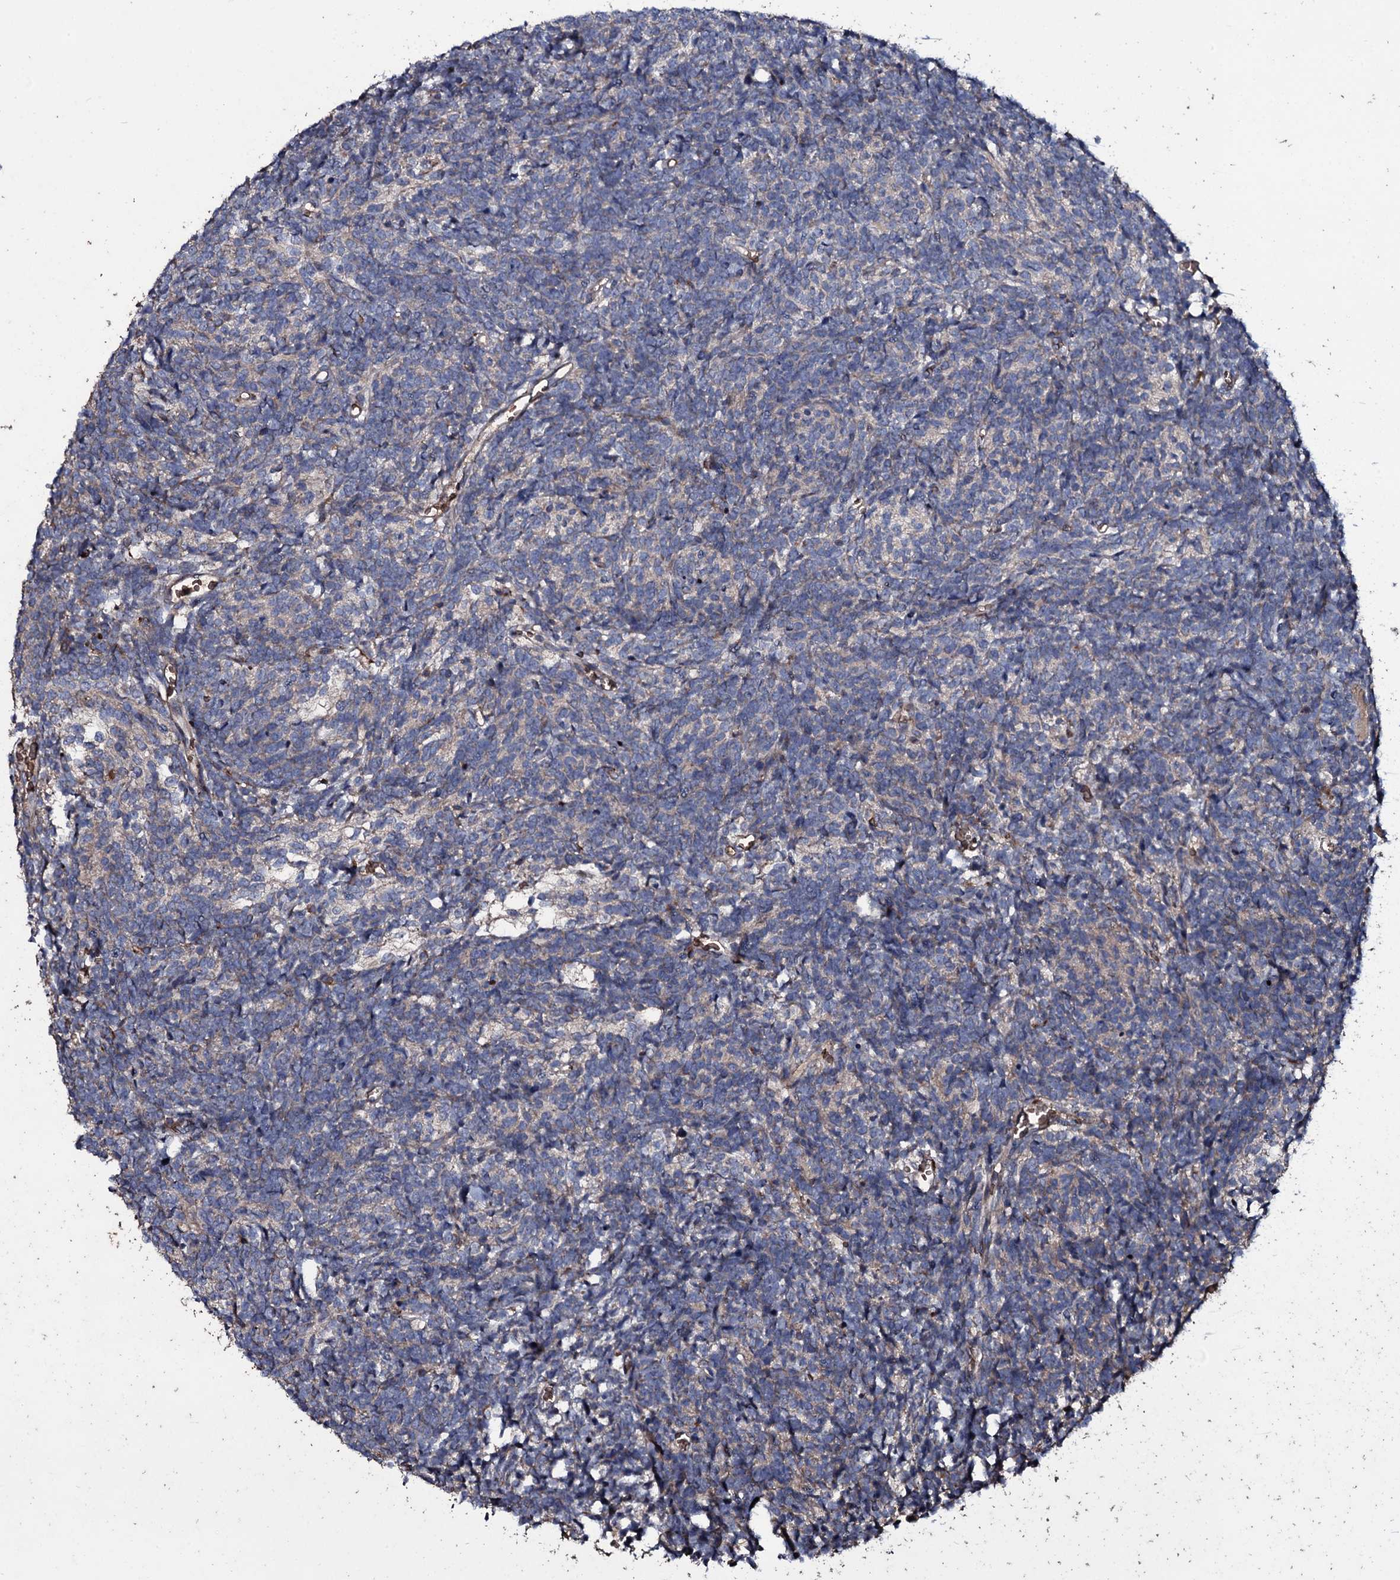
{"staining": {"intensity": "negative", "quantity": "none", "location": "none"}, "tissue": "glioma", "cell_type": "Tumor cells", "image_type": "cancer", "snomed": [{"axis": "morphology", "description": "Glioma, malignant, Low grade"}, {"axis": "topography", "description": "Brain"}], "caption": "This histopathology image is of glioma stained with IHC to label a protein in brown with the nuclei are counter-stained blue. There is no expression in tumor cells.", "gene": "ZSWIM8", "patient": {"sex": "female", "age": 1}}